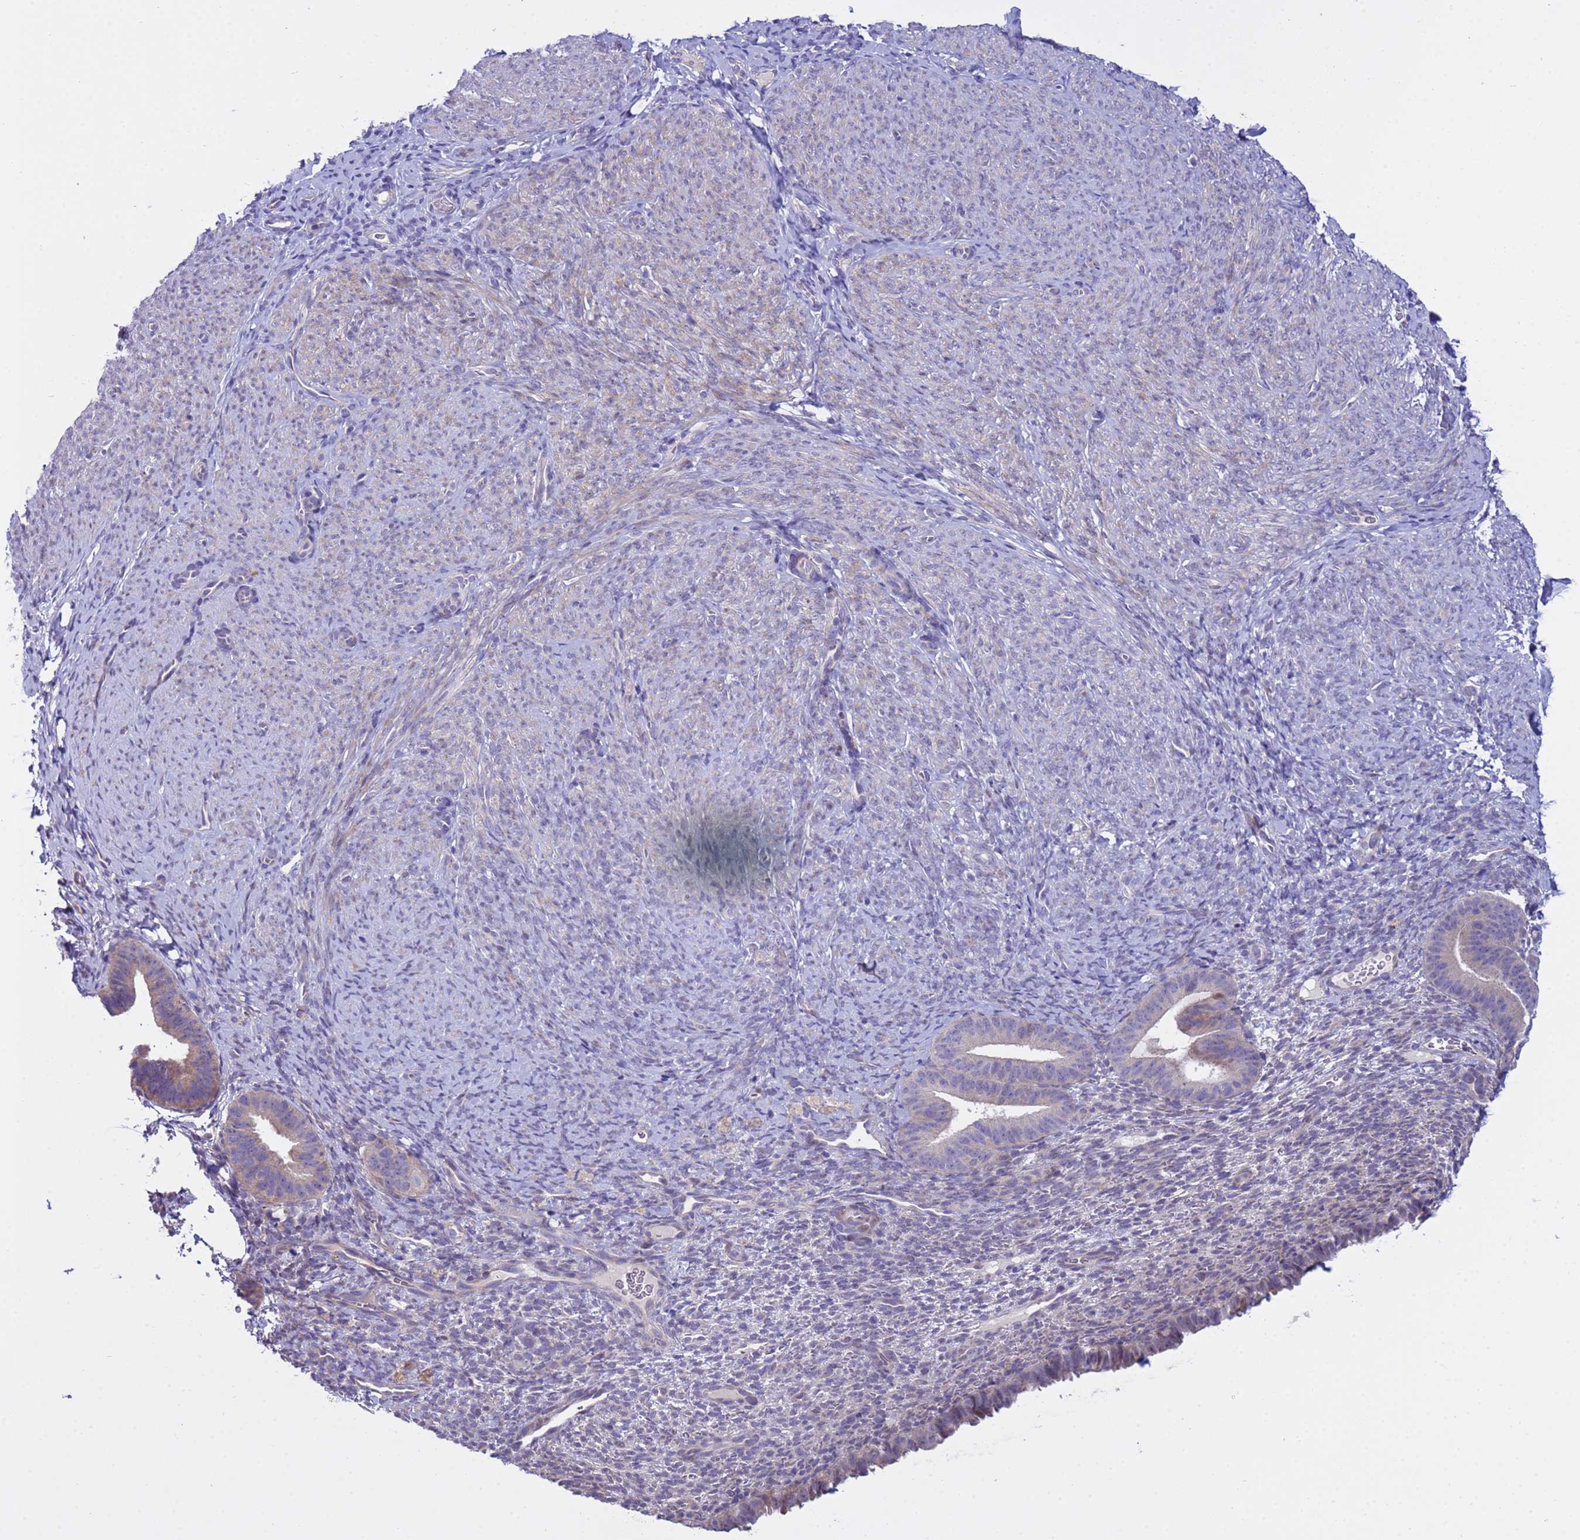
{"staining": {"intensity": "negative", "quantity": "none", "location": "none"}, "tissue": "endometrium", "cell_type": "Cells in endometrial stroma", "image_type": "normal", "snomed": [{"axis": "morphology", "description": "Normal tissue, NOS"}, {"axis": "topography", "description": "Endometrium"}], "caption": "High power microscopy photomicrograph of an IHC photomicrograph of benign endometrium, revealing no significant staining in cells in endometrial stroma.", "gene": "IGSF11", "patient": {"sex": "female", "age": 65}}